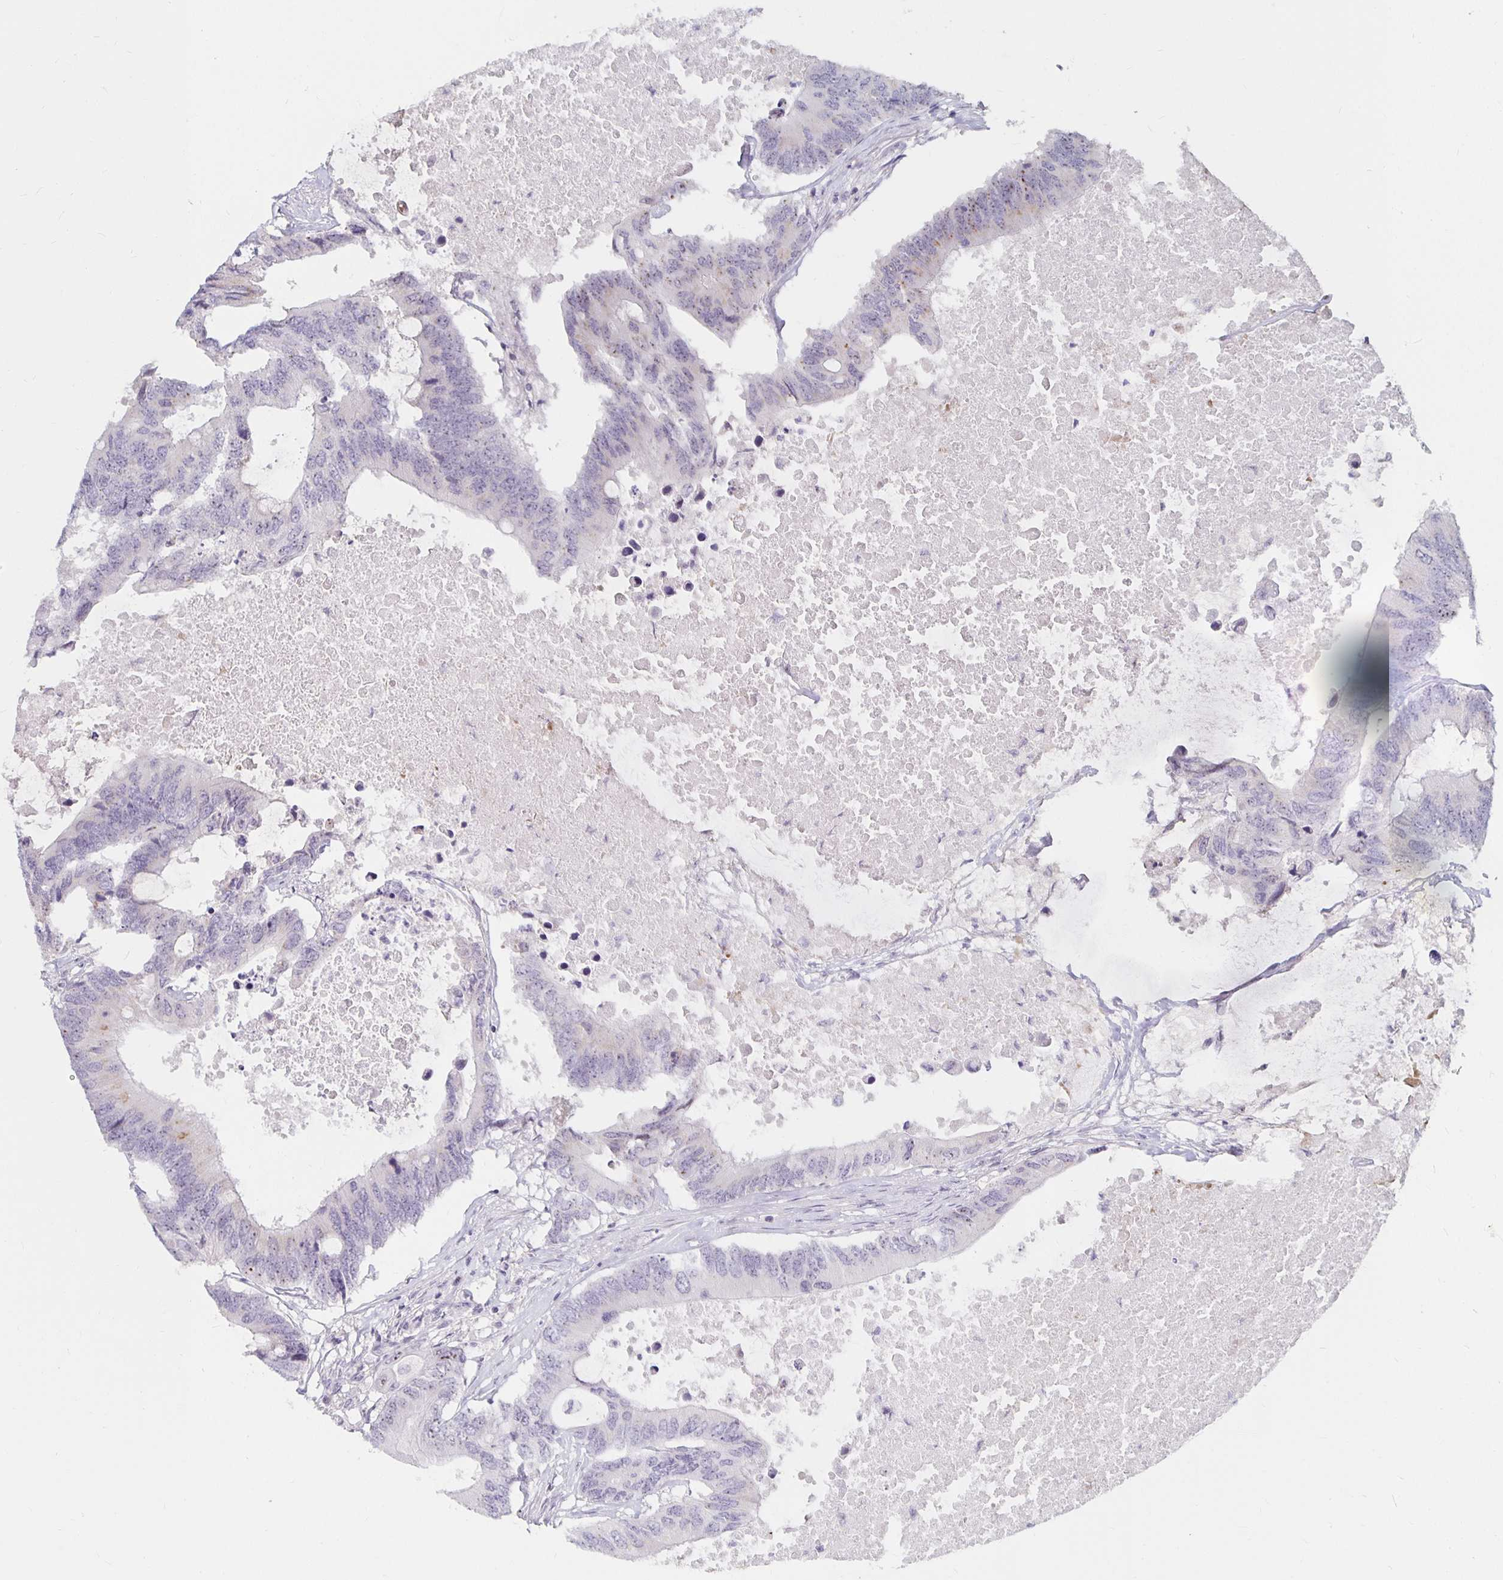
{"staining": {"intensity": "weak", "quantity": "25%-75%", "location": "nuclear"}, "tissue": "colorectal cancer", "cell_type": "Tumor cells", "image_type": "cancer", "snomed": [{"axis": "morphology", "description": "Adenocarcinoma, NOS"}, {"axis": "topography", "description": "Colon"}], "caption": "Immunohistochemical staining of human colorectal cancer demonstrates low levels of weak nuclear protein staining in approximately 25%-75% of tumor cells.", "gene": "NUP85", "patient": {"sex": "male", "age": 71}}